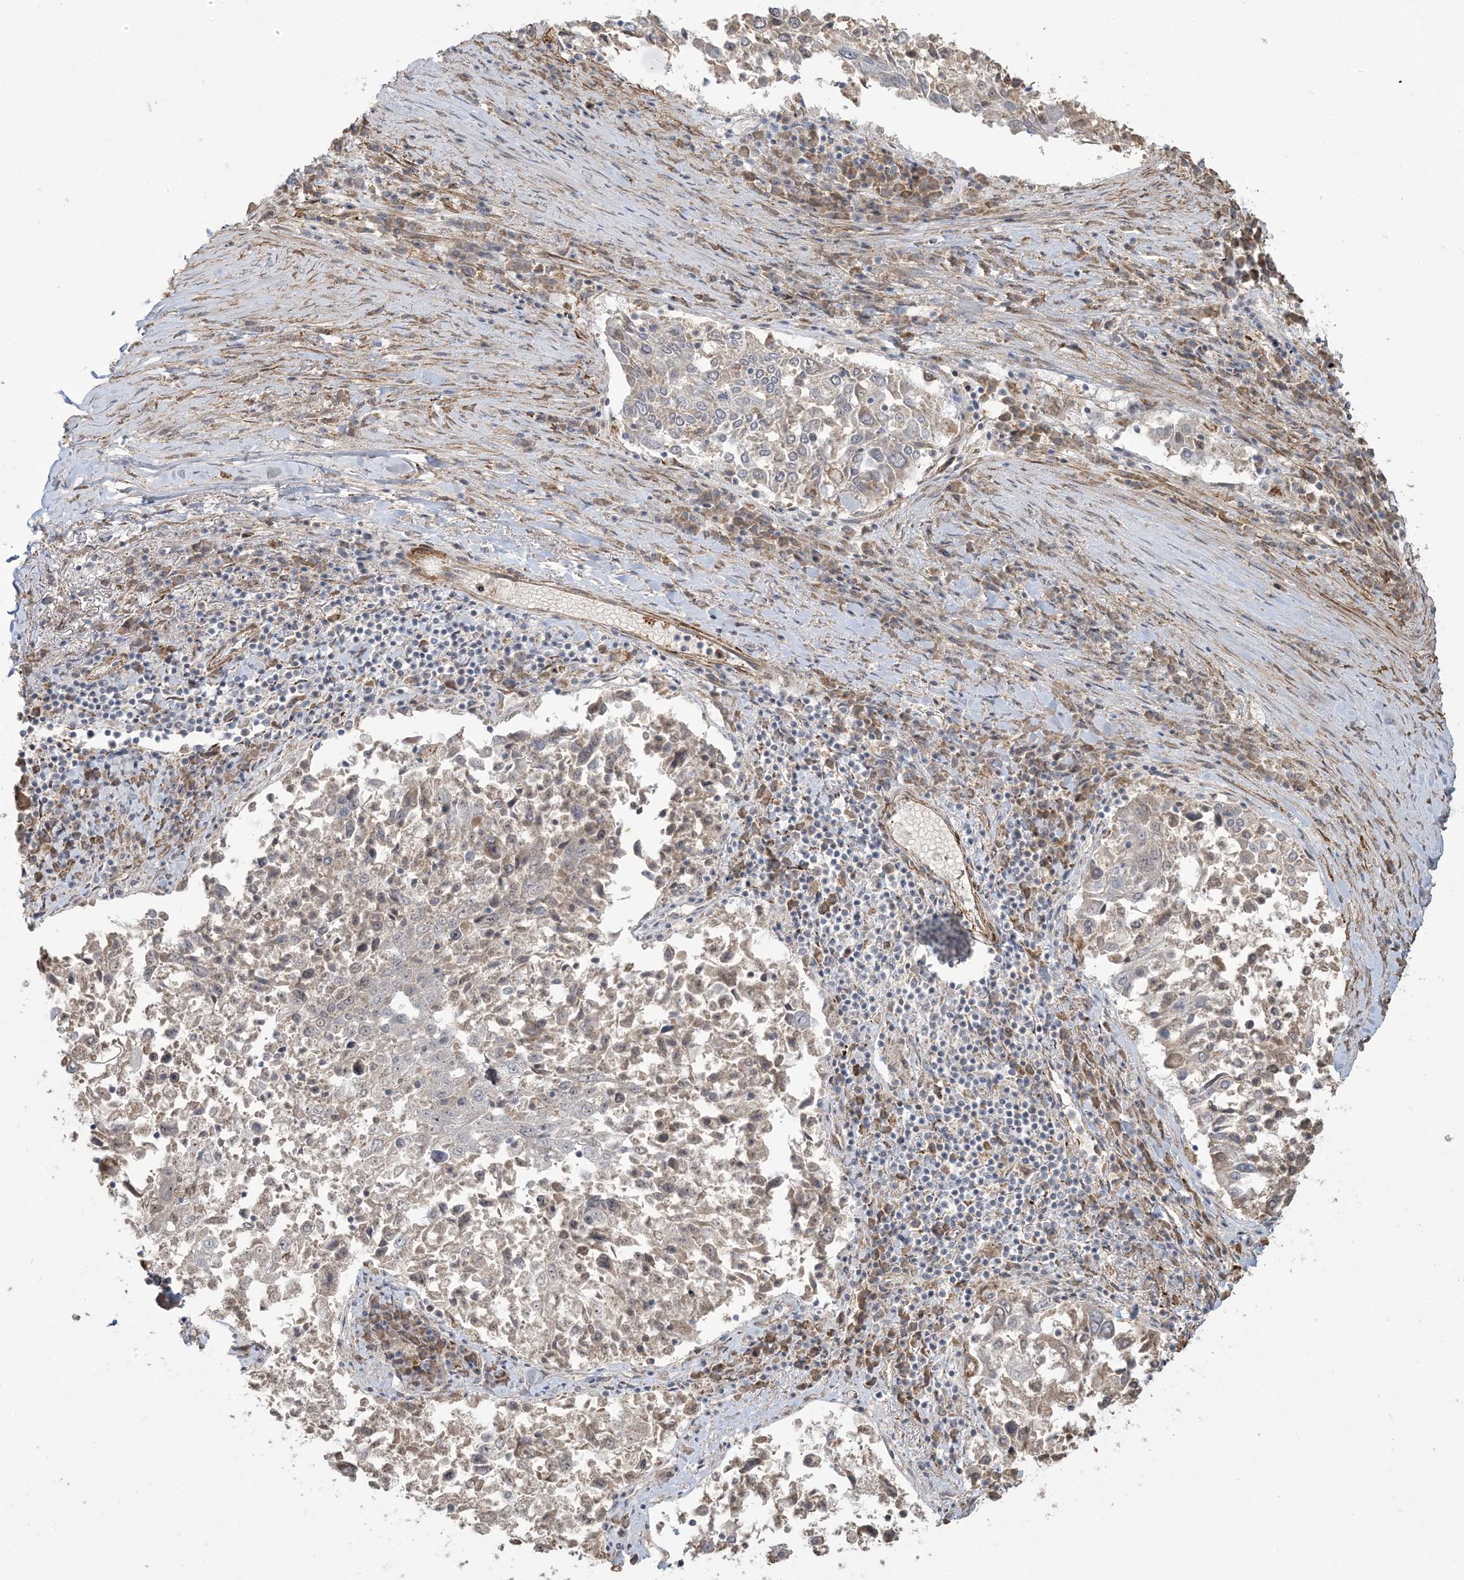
{"staining": {"intensity": "negative", "quantity": "none", "location": "none"}, "tissue": "lung cancer", "cell_type": "Tumor cells", "image_type": "cancer", "snomed": [{"axis": "morphology", "description": "Squamous cell carcinoma, NOS"}, {"axis": "topography", "description": "Lung"}], "caption": "Immunohistochemistry micrograph of lung squamous cell carcinoma stained for a protein (brown), which shows no positivity in tumor cells.", "gene": "KLHL18", "patient": {"sex": "male", "age": 65}}